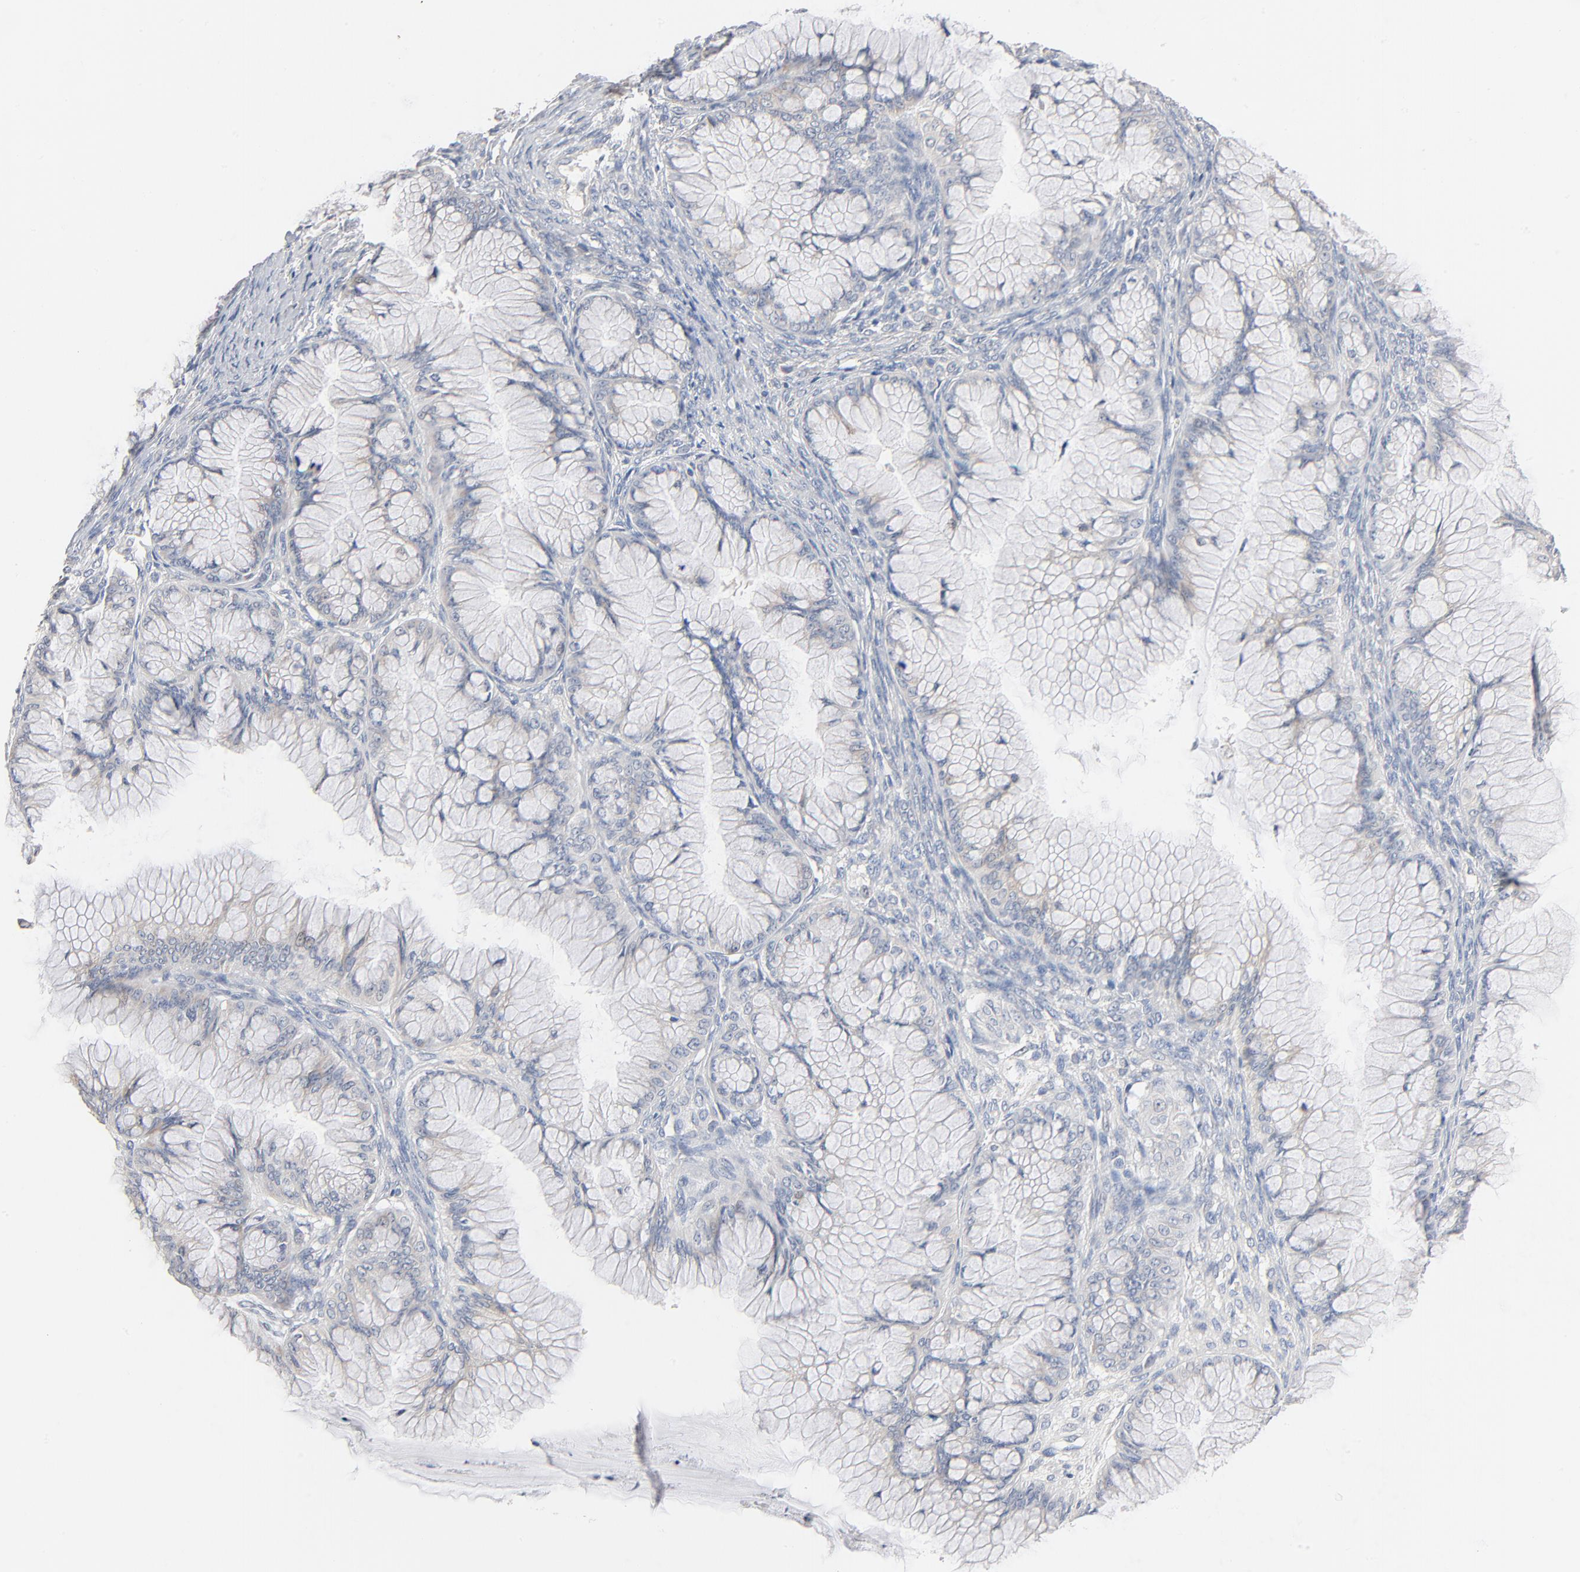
{"staining": {"intensity": "negative", "quantity": "none", "location": "none"}, "tissue": "ovarian cancer", "cell_type": "Tumor cells", "image_type": "cancer", "snomed": [{"axis": "morphology", "description": "Cystadenocarcinoma, mucinous, NOS"}, {"axis": "topography", "description": "Ovary"}], "caption": "This is an IHC photomicrograph of mucinous cystadenocarcinoma (ovarian). There is no positivity in tumor cells.", "gene": "ZDHHC8", "patient": {"sex": "female", "age": 63}}